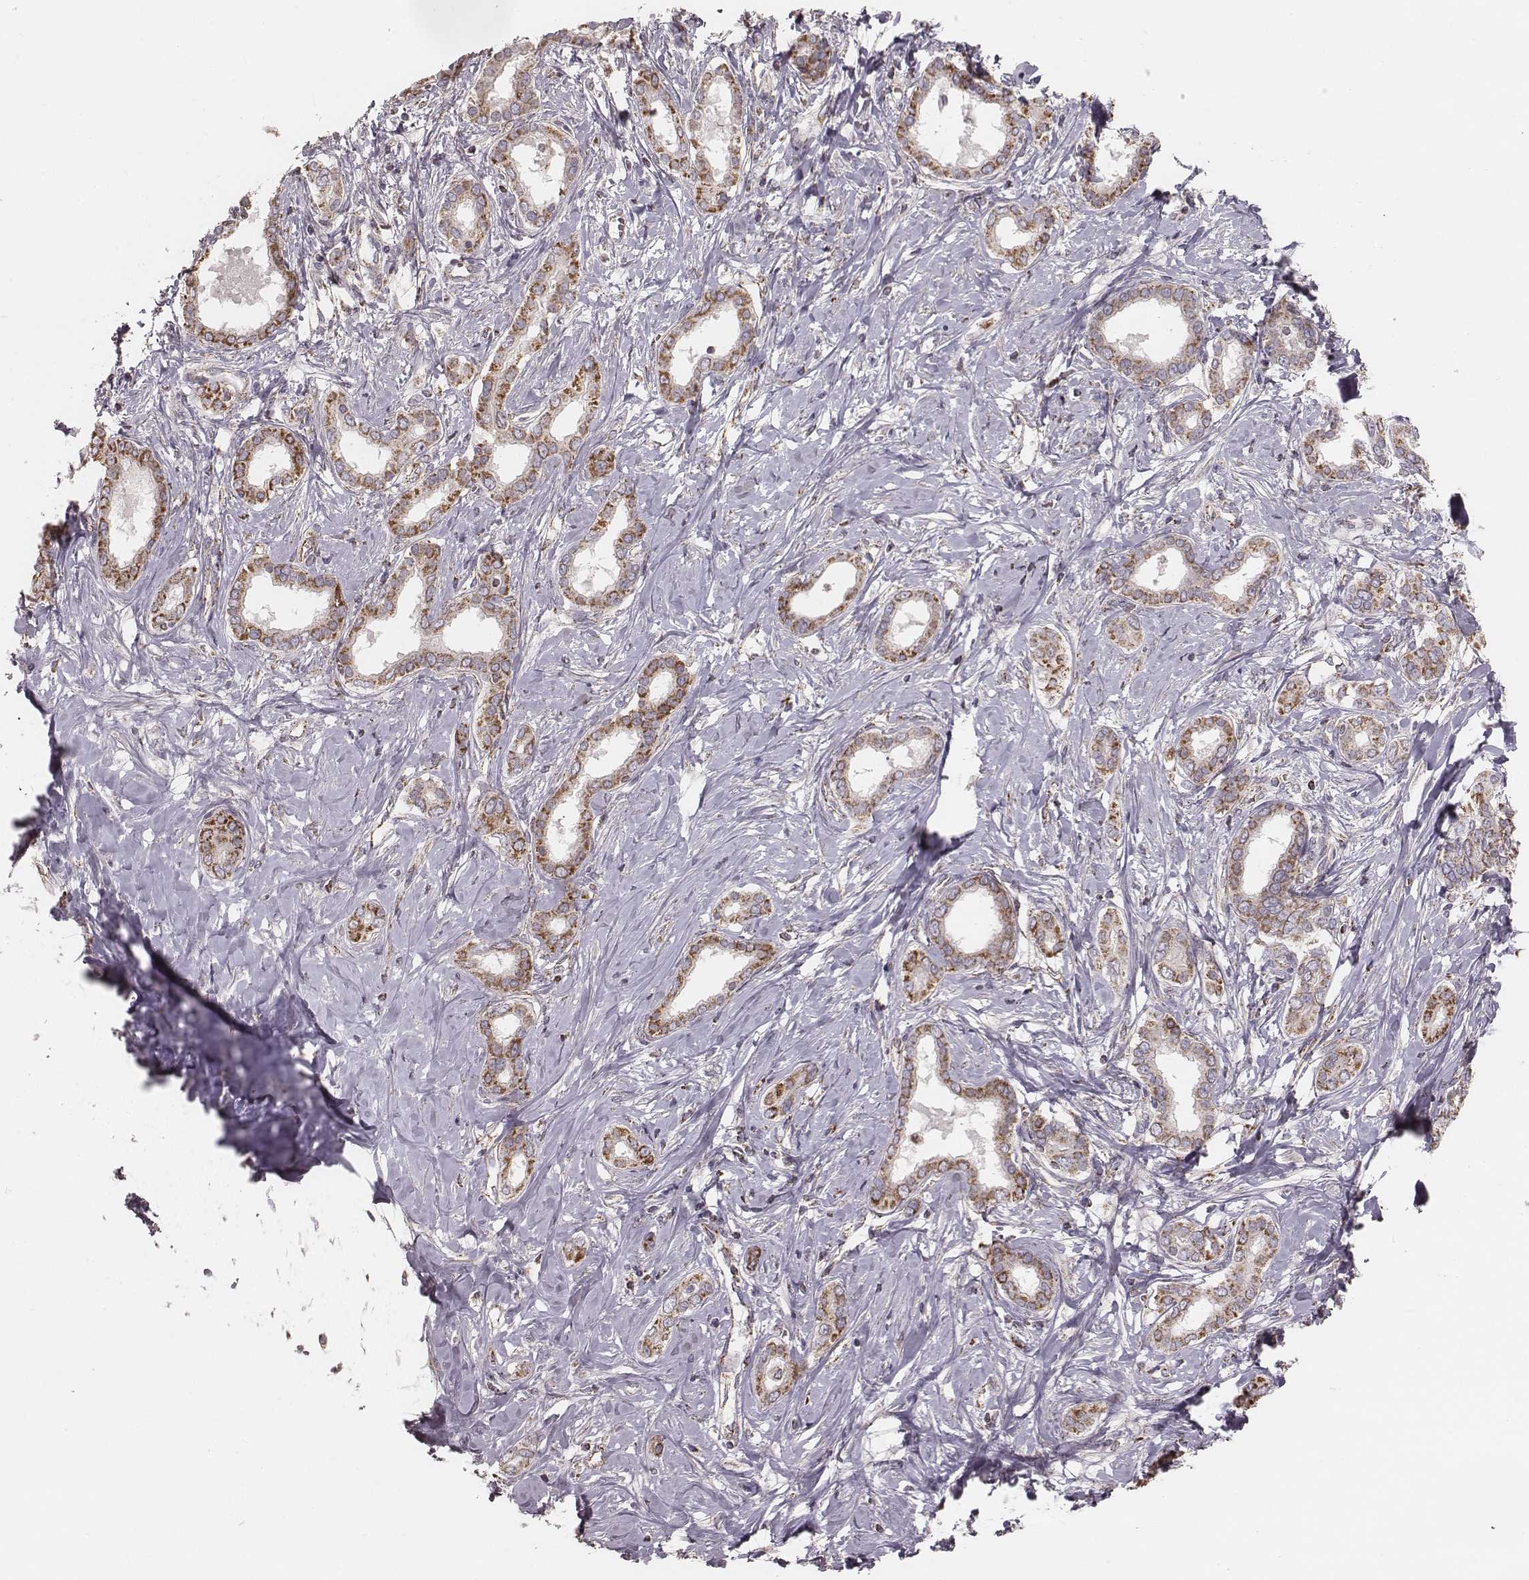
{"staining": {"intensity": "strong", "quantity": ">75%", "location": "cytoplasmic/membranous"}, "tissue": "liver cancer", "cell_type": "Tumor cells", "image_type": "cancer", "snomed": [{"axis": "morphology", "description": "Cholangiocarcinoma"}, {"axis": "topography", "description": "Liver"}], "caption": "An immunohistochemistry (IHC) micrograph of neoplastic tissue is shown. Protein staining in brown labels strong cytoplasmic/membranous positivity in cholangiocarcinoma (liver) within tumor cells.", "gene": "TUFM", "patient": {"sex": "female", "age": 47}}